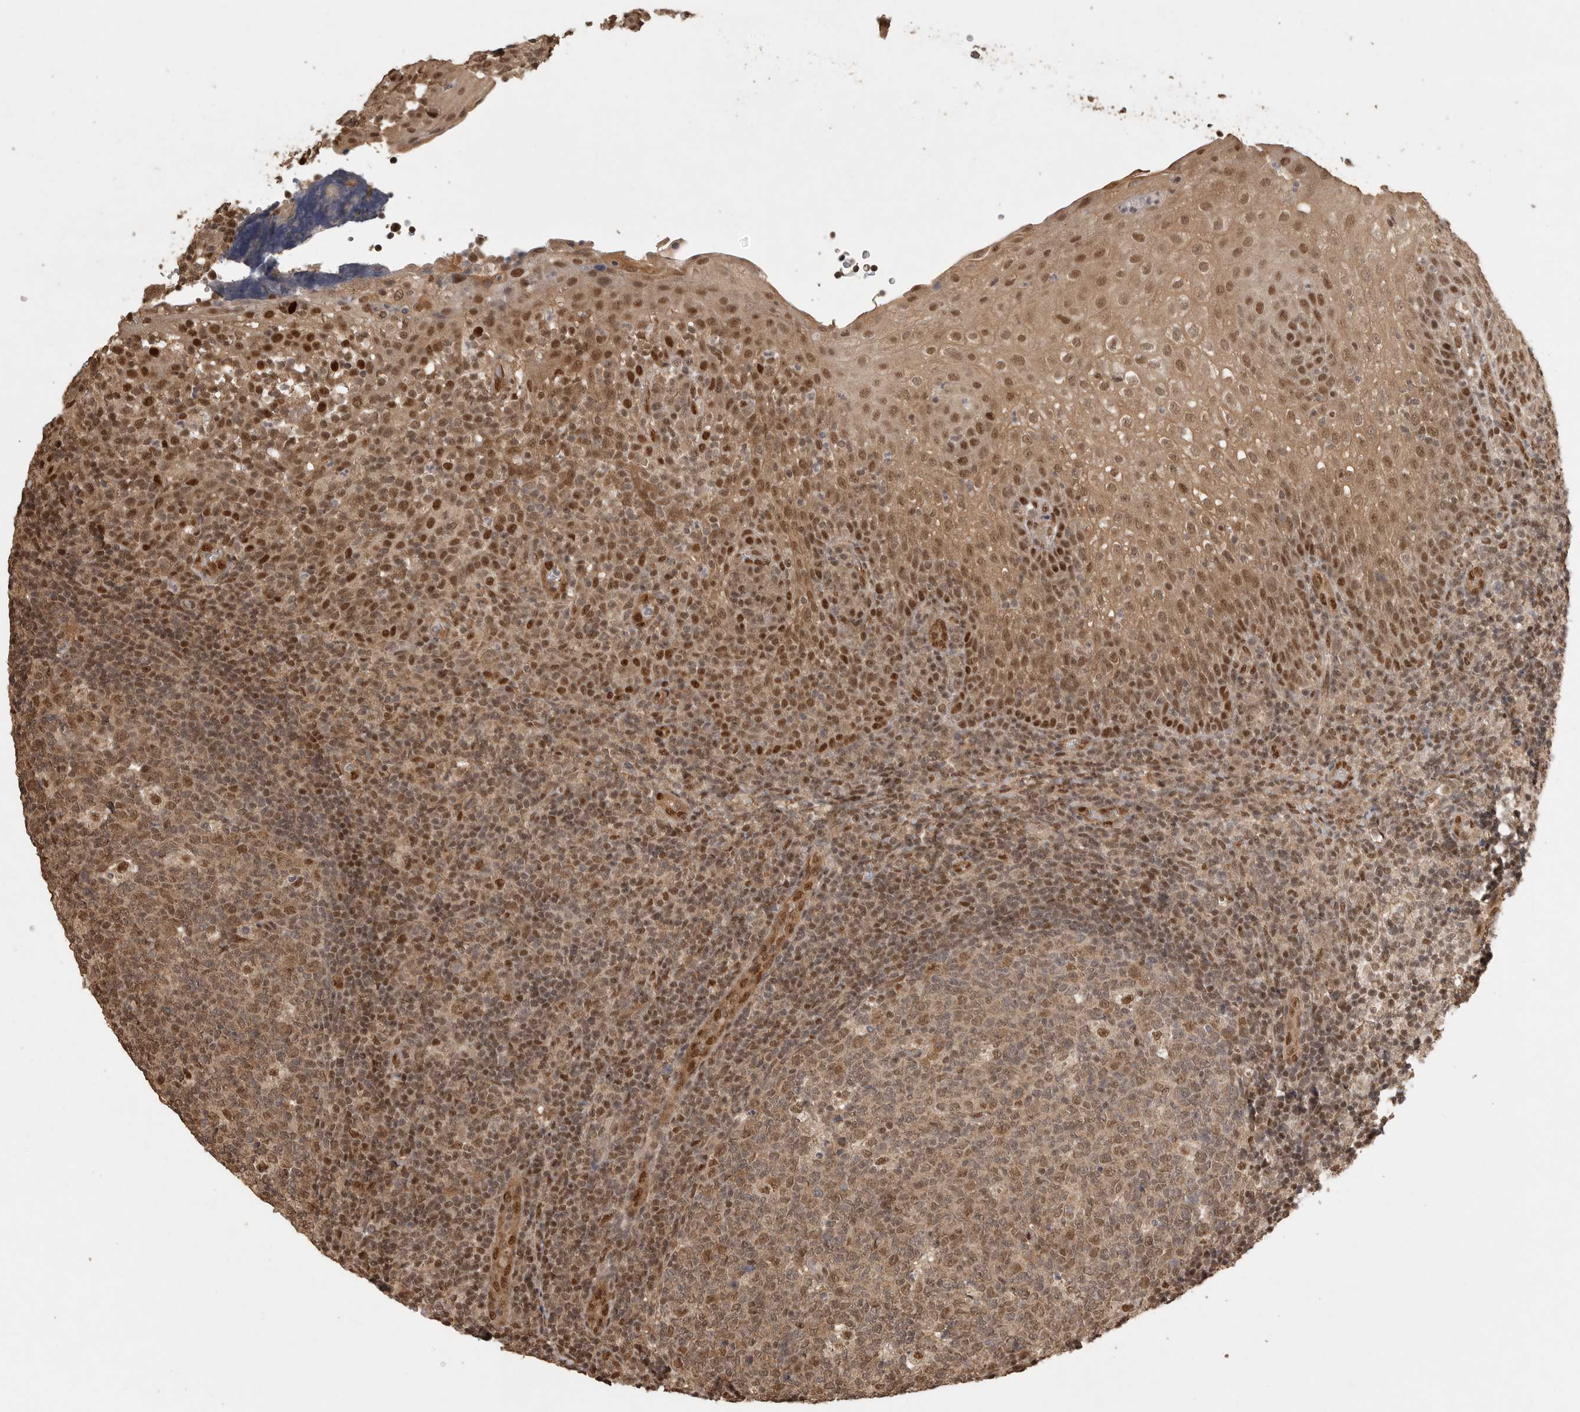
{"staining": {"intensity": "moderate", "quantity": ">75%", "location": "cytoplasmic/membranous,nuclear"}, "tissue": "tonsil", "cell_type": "Germinal center cells", "image_type": "normal", "snomed": [{"axis": "morphology", "description": "Normal tissue, NOS"}, {"axis": "topography", "description": "Tonsil"}], "caption": "Immunohistochemical staining of benign human tonsil shows medium levels of moderate cytoplasmic/membranous,nuclear expression in approximately >75% of germinal center cells.", "gene": "DFFA", "patient": {"sex": "female", "age": 19}}